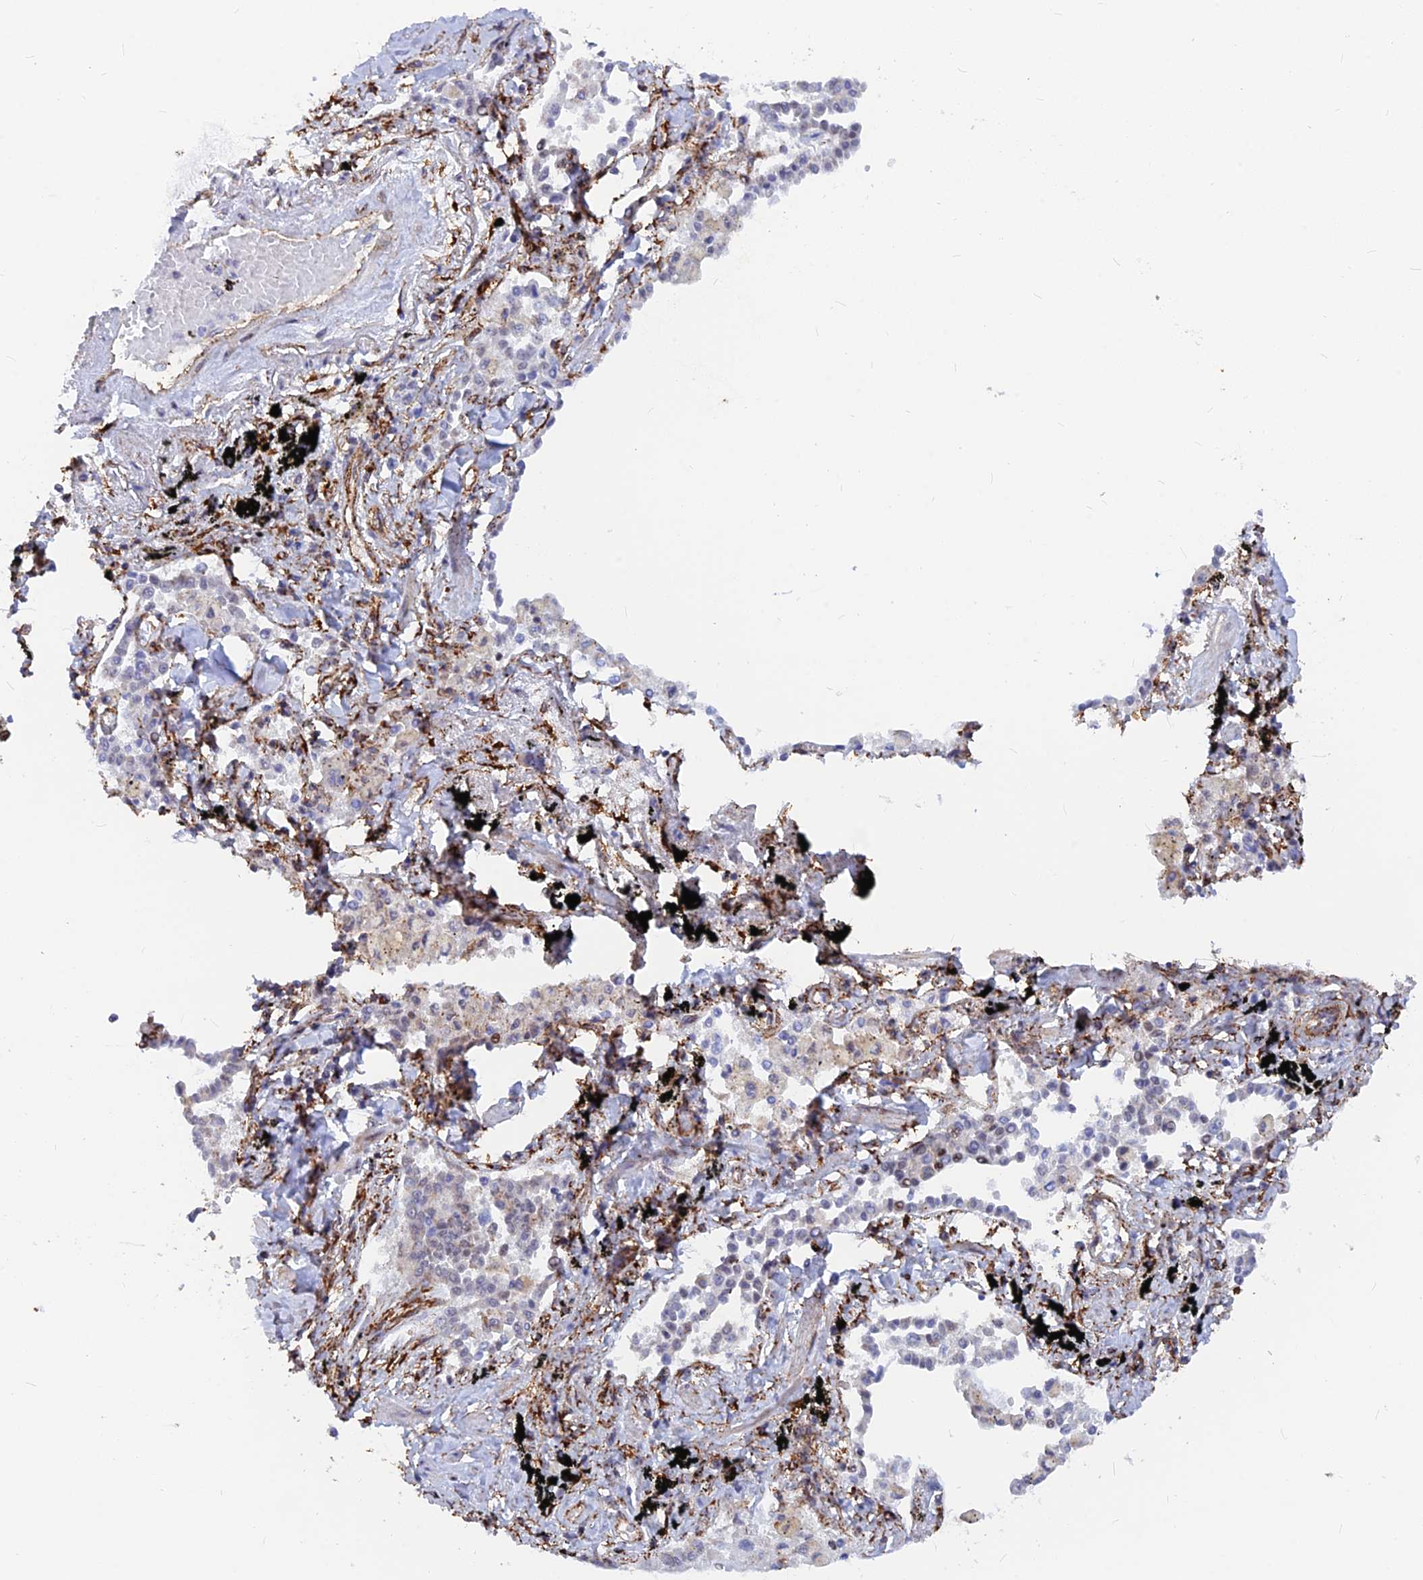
{"staining": {"intensity": "negative", "quantity": "none", "location": "none"}, "tissue": "lung cancer", "cell_type": "Tumor cells", "image_type": "cancer", "snomed": [{"axis": "morphology", "description": "Adenocarcinoma, NOS"}, {"axis": "topography", "description": "Lung"}], "caption": "Immunohistochemistry micrograph of lung cancer (adenocarcinoma) stained for a protein (brown), which reveals no positivity in tumor cells.", "gene": "VSTM2L", "patient": {"sex": "male", "age": 67}}